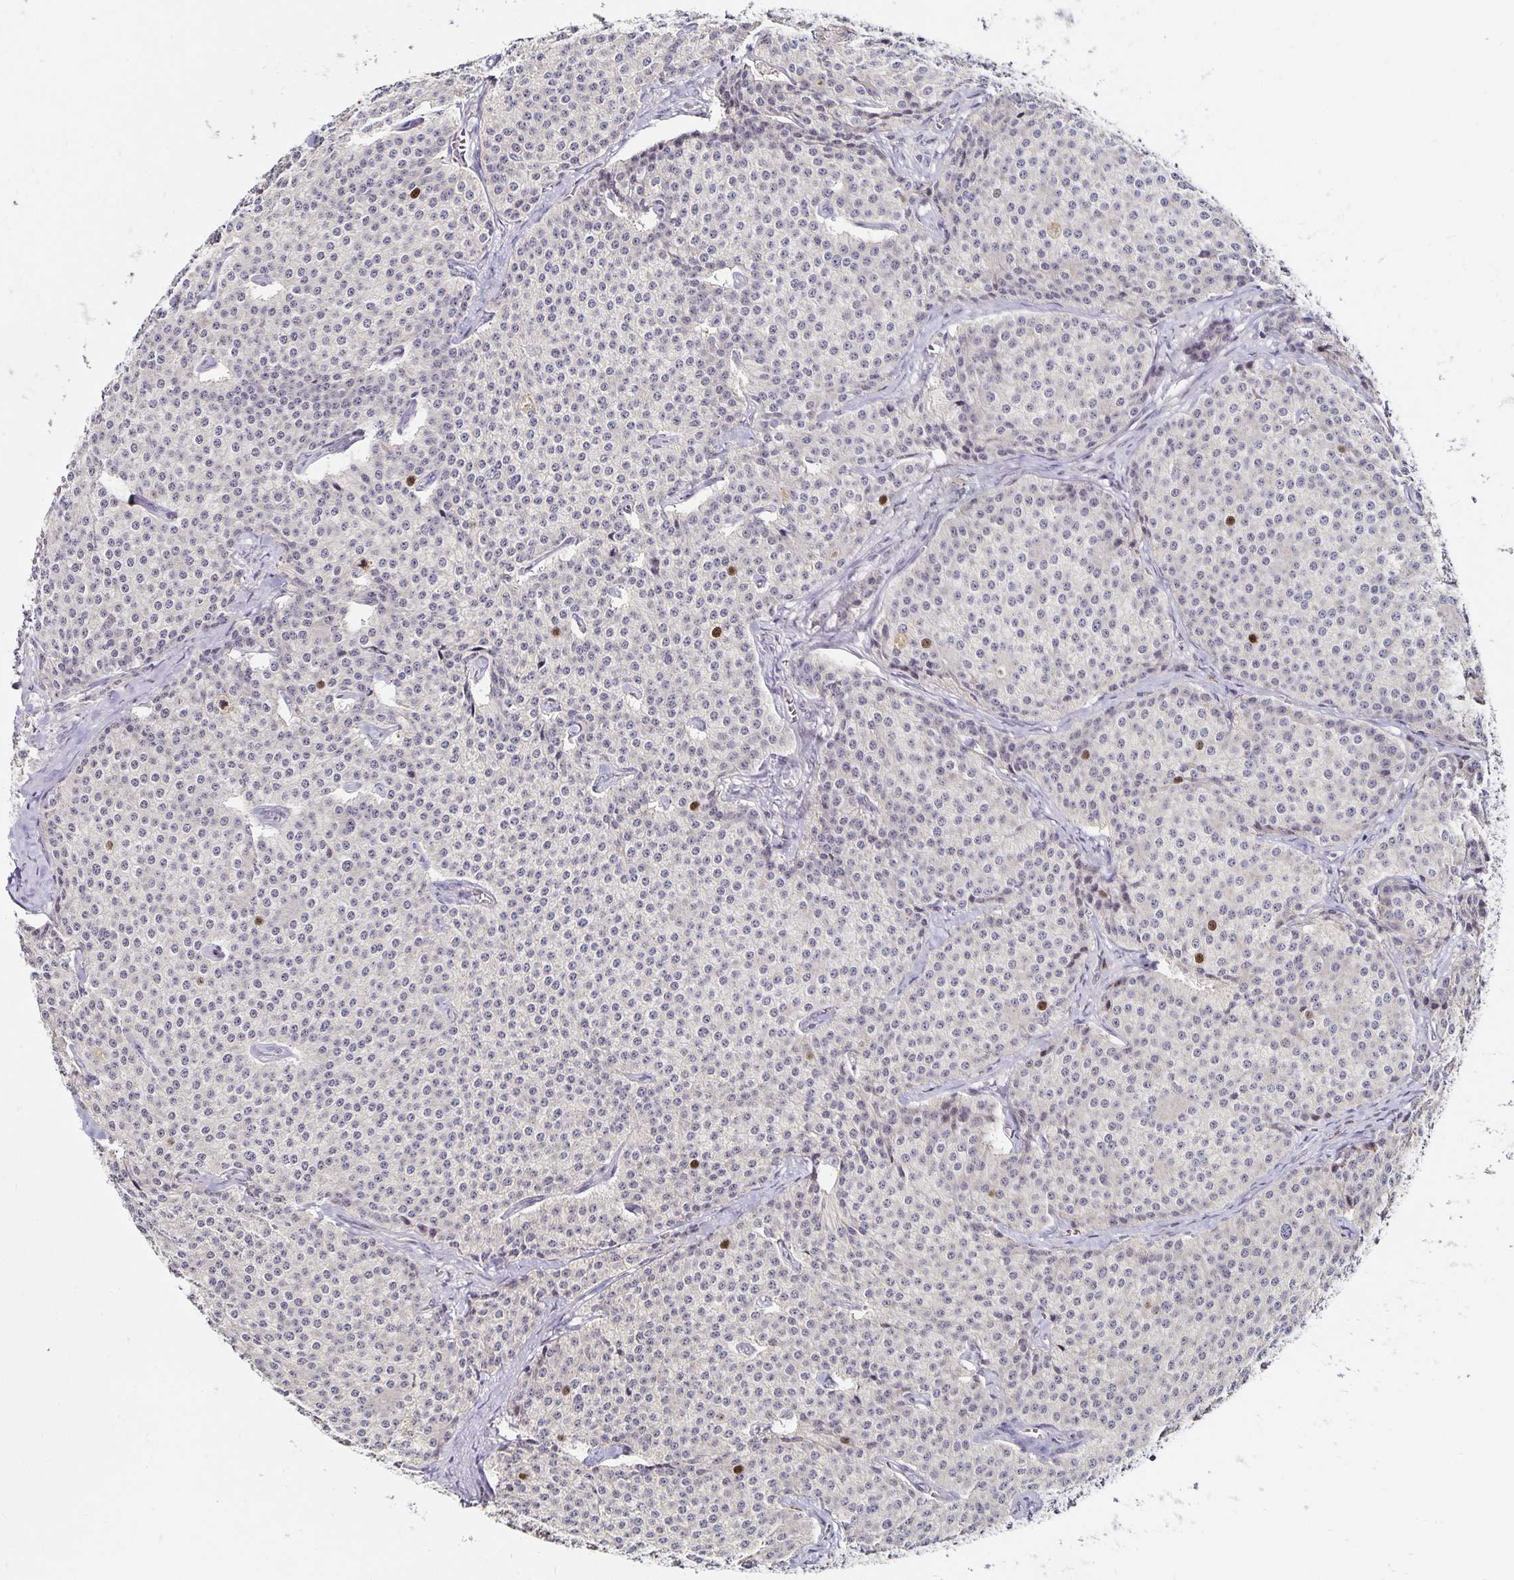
{"staining": {"intensity": "negative", "quantity": "none", "location": "none"}, "tissue": "carcinoid", "cell_type": "Tumor cells", "image_type": "cancer", "snomed": [{"axis": "morphology", "description": "Carcinoid, malignant, NOS"}, {"axis": "topography", "description": "Small intestine"}], "caption": "Immunohistochemical staining of human carcinoid (malignant) exhibits no significant staining in tumor cells.", "gene": "ANLN", "patient": {"sex": "female", "age": 64}}